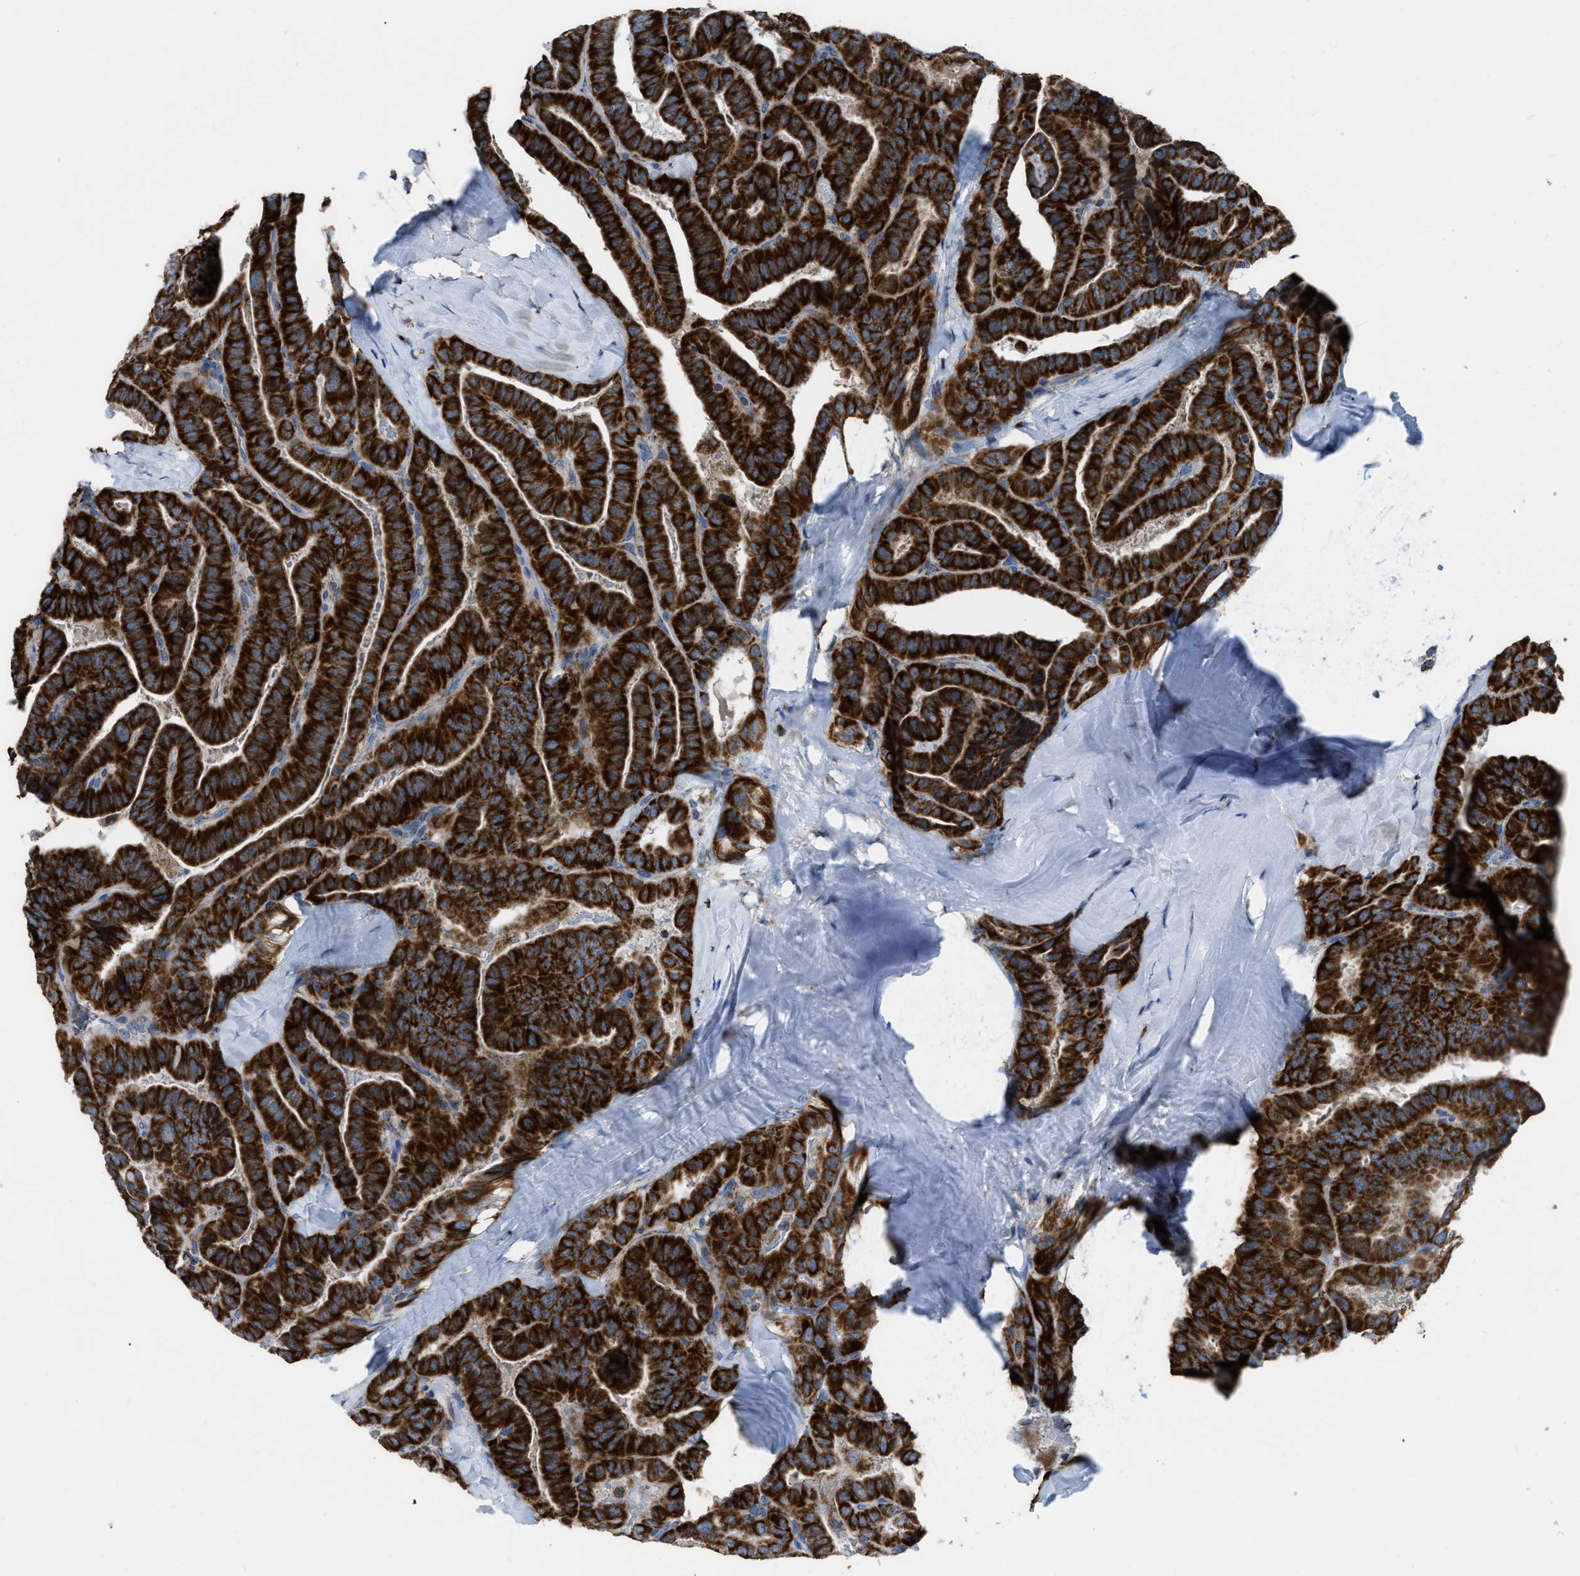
{"staining": {"intensity": "strong", "quantity": ">75%", "location": "cytoplasmic/membranous"}, "tissue": "thyroid cancer", "cell_type": "Tumor cells", "image_type": "cancer", "snomed": [{"axis": "morphology", "description": "Papillary adenocarcinoma, NOS"}, {"axis": "topography", "description": "Thyroid gland"}], "caption": "Thyroid cancer stained with a brown dye reveals strong cytoplasmic/membranous positive positivity in about >75% of tumor cells.", "gene": "ETFB", "patient": {"sex": "male", "age": 77}}